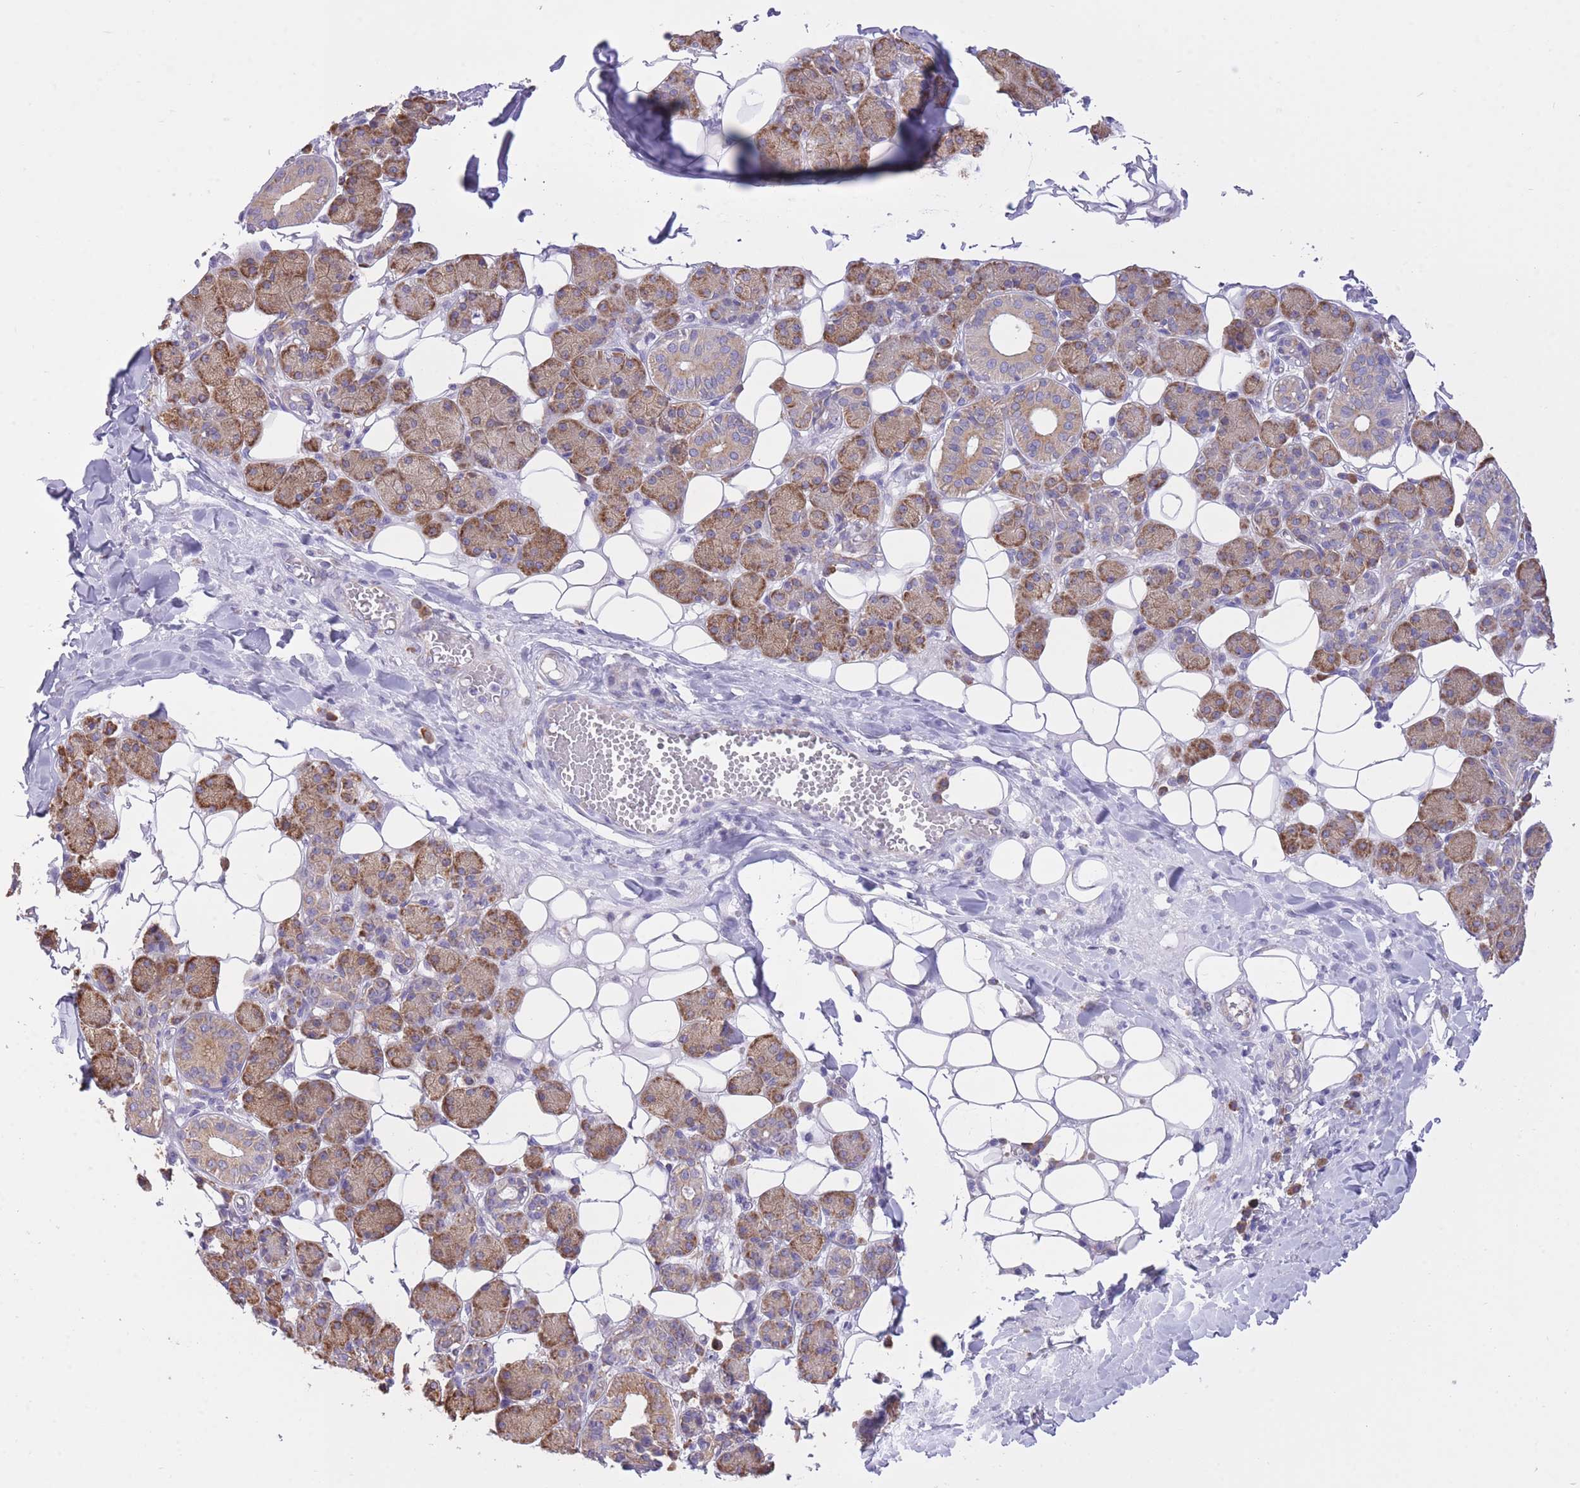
{"staining": {"intensity": "moderate", "quantity": ">75%", "location": "cytoplasmic/membranous"}, "tissue": "salivary gland", "cell_type": "Glandular cells", "image_type": "normal", "snomed": [{"axis": "morphology", "description": "Normal tissue, NOS"}, {"axis": "topography", "description": "Salivary gland"}], "caption": "Immunohistochemistry histopathology image of benign salivary gland stained for a protein (brown), which demonstrates medium levels of moderate cytoplasmic/membranous staining in approximately >75% of glandular cells.", "gene": "ZNF501", "patient": {"sex": "female", "age": 33}}